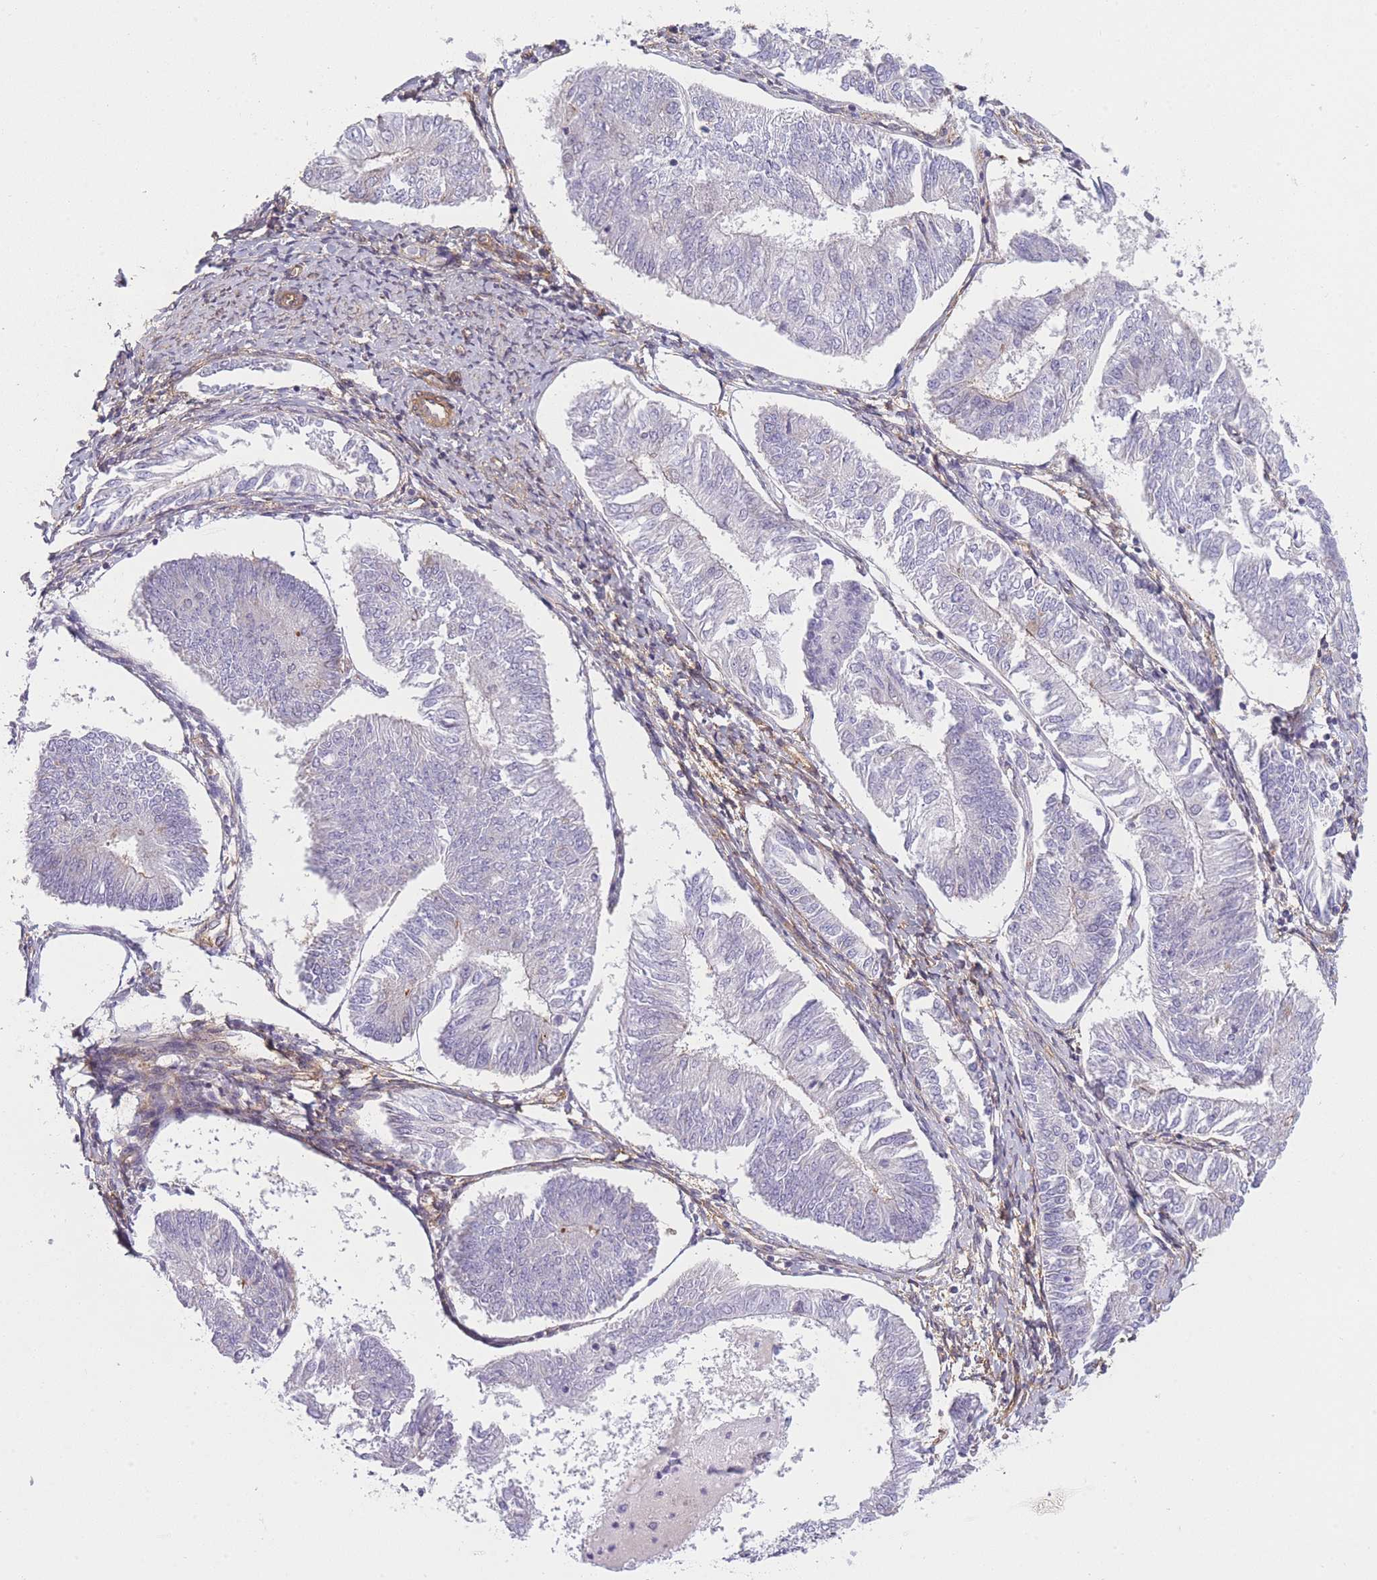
{"staining": {"intensity": "negative", "quantity": "none", "location": "none"}, "tissue": "endometrial cancer", "cell_type": "Tumor cells", "image_type": "cancer", "snomed": [{"axis": "morphology", "description": "Adenocarcinoma, NOS"}, {"axis": "topography", "description": "Endometrium"}], "caption": "Endometrial adenocarcinoma was stained to show a protein in brown. There is no significant positivity in tumor cells.", "gene": "SLC7A6", "patient": {"sex": "female", "age": 58}}